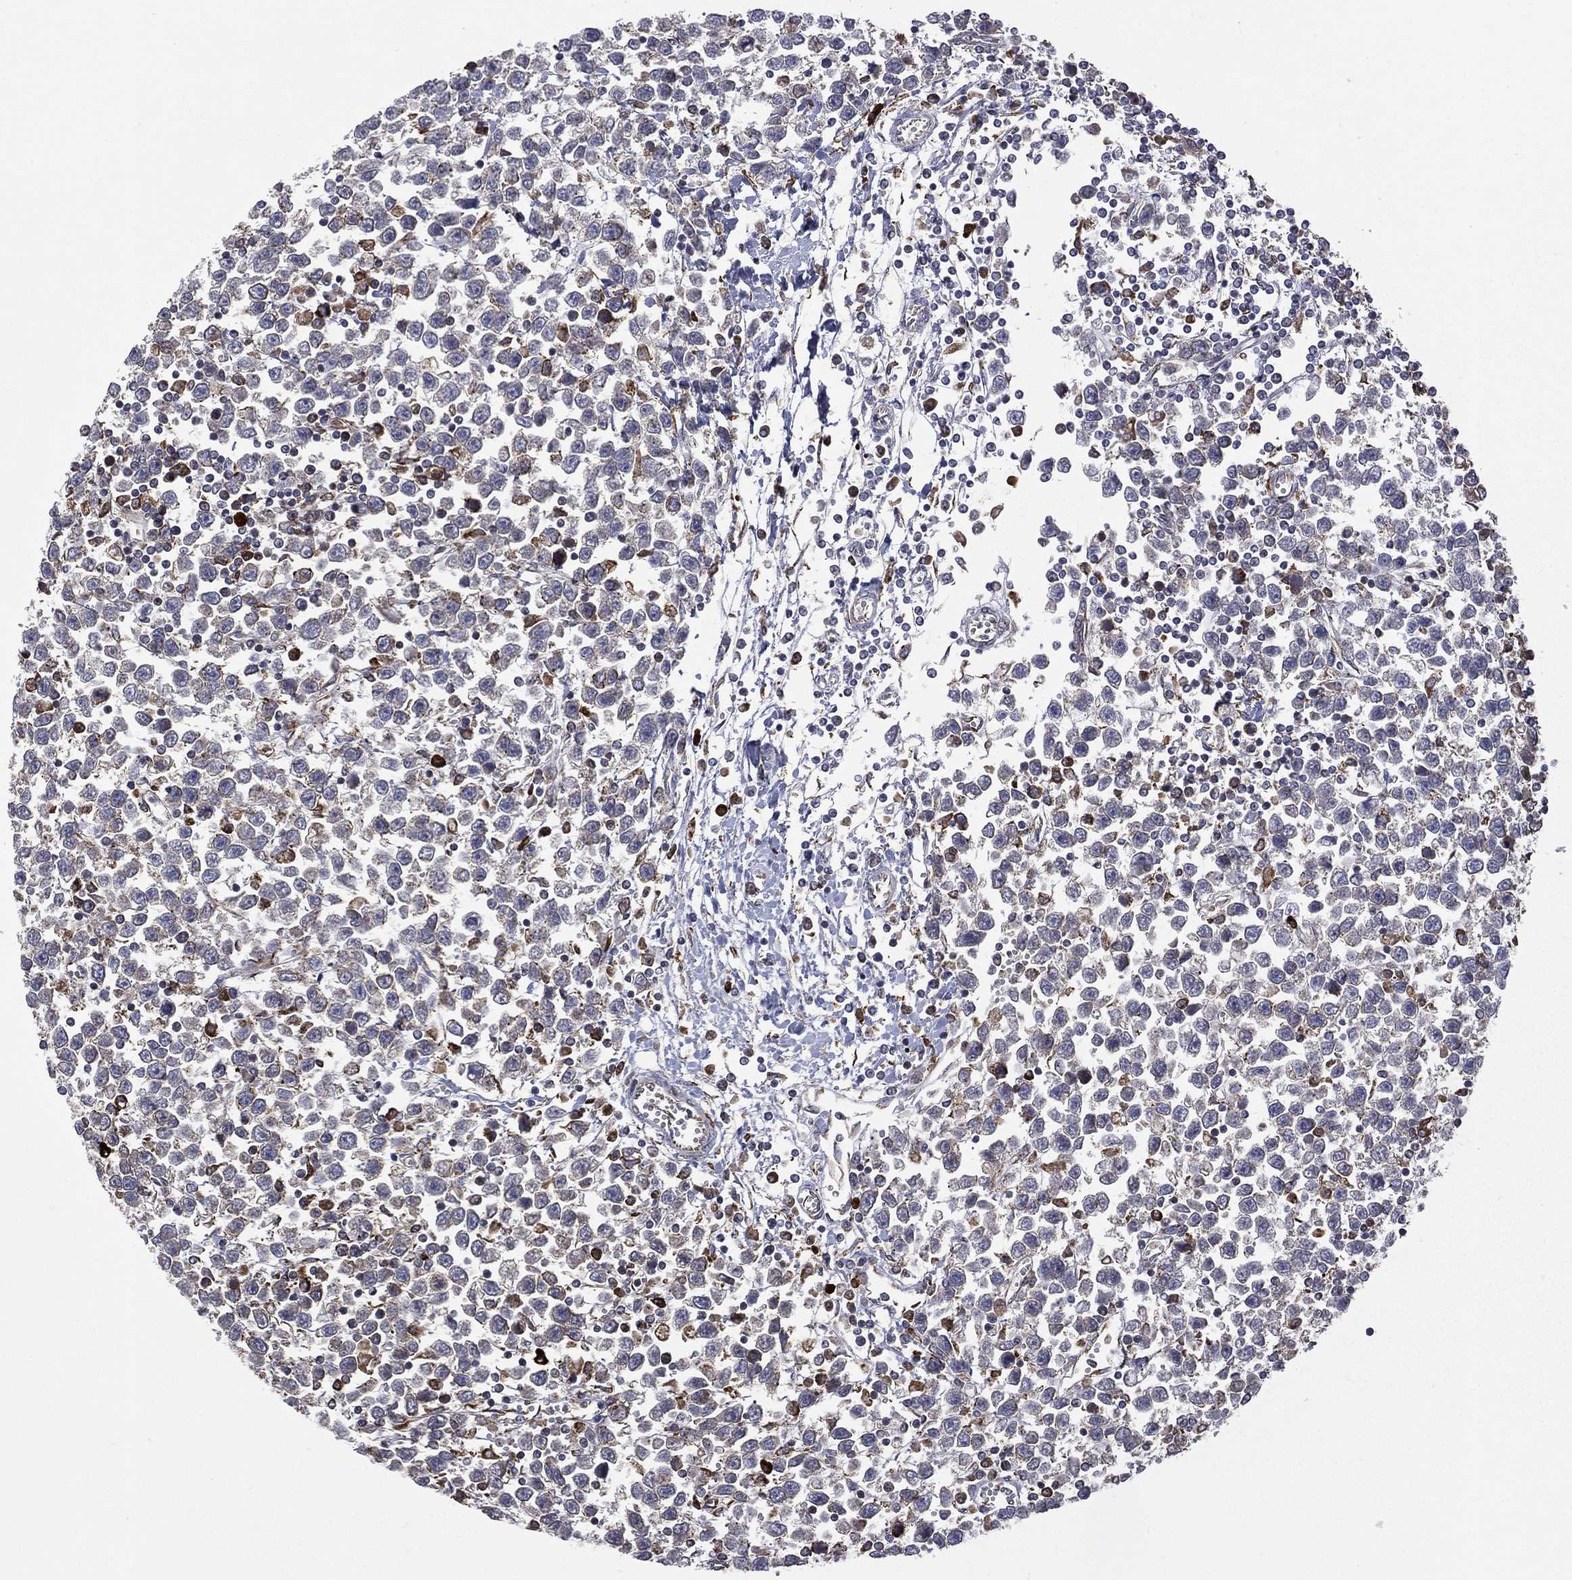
{"staining": {"intensity": "negative", "quantity": "none", "location": "none"}, "tissue": "testis cancer", "cell_type": "Tumor cells", "image_type": "cancer", "snomed": [{"axis": "morphology", "description": "Seminoma, NOS"}, {"axis": "topography", "description": "Testis"}], "caption": "Immunohistochemistry (IHC) of seminoma (testis) demonstrates no expression in tumor cells.", "gene": "C20orf96", "patient": {"sex": "male", "age": 34}}